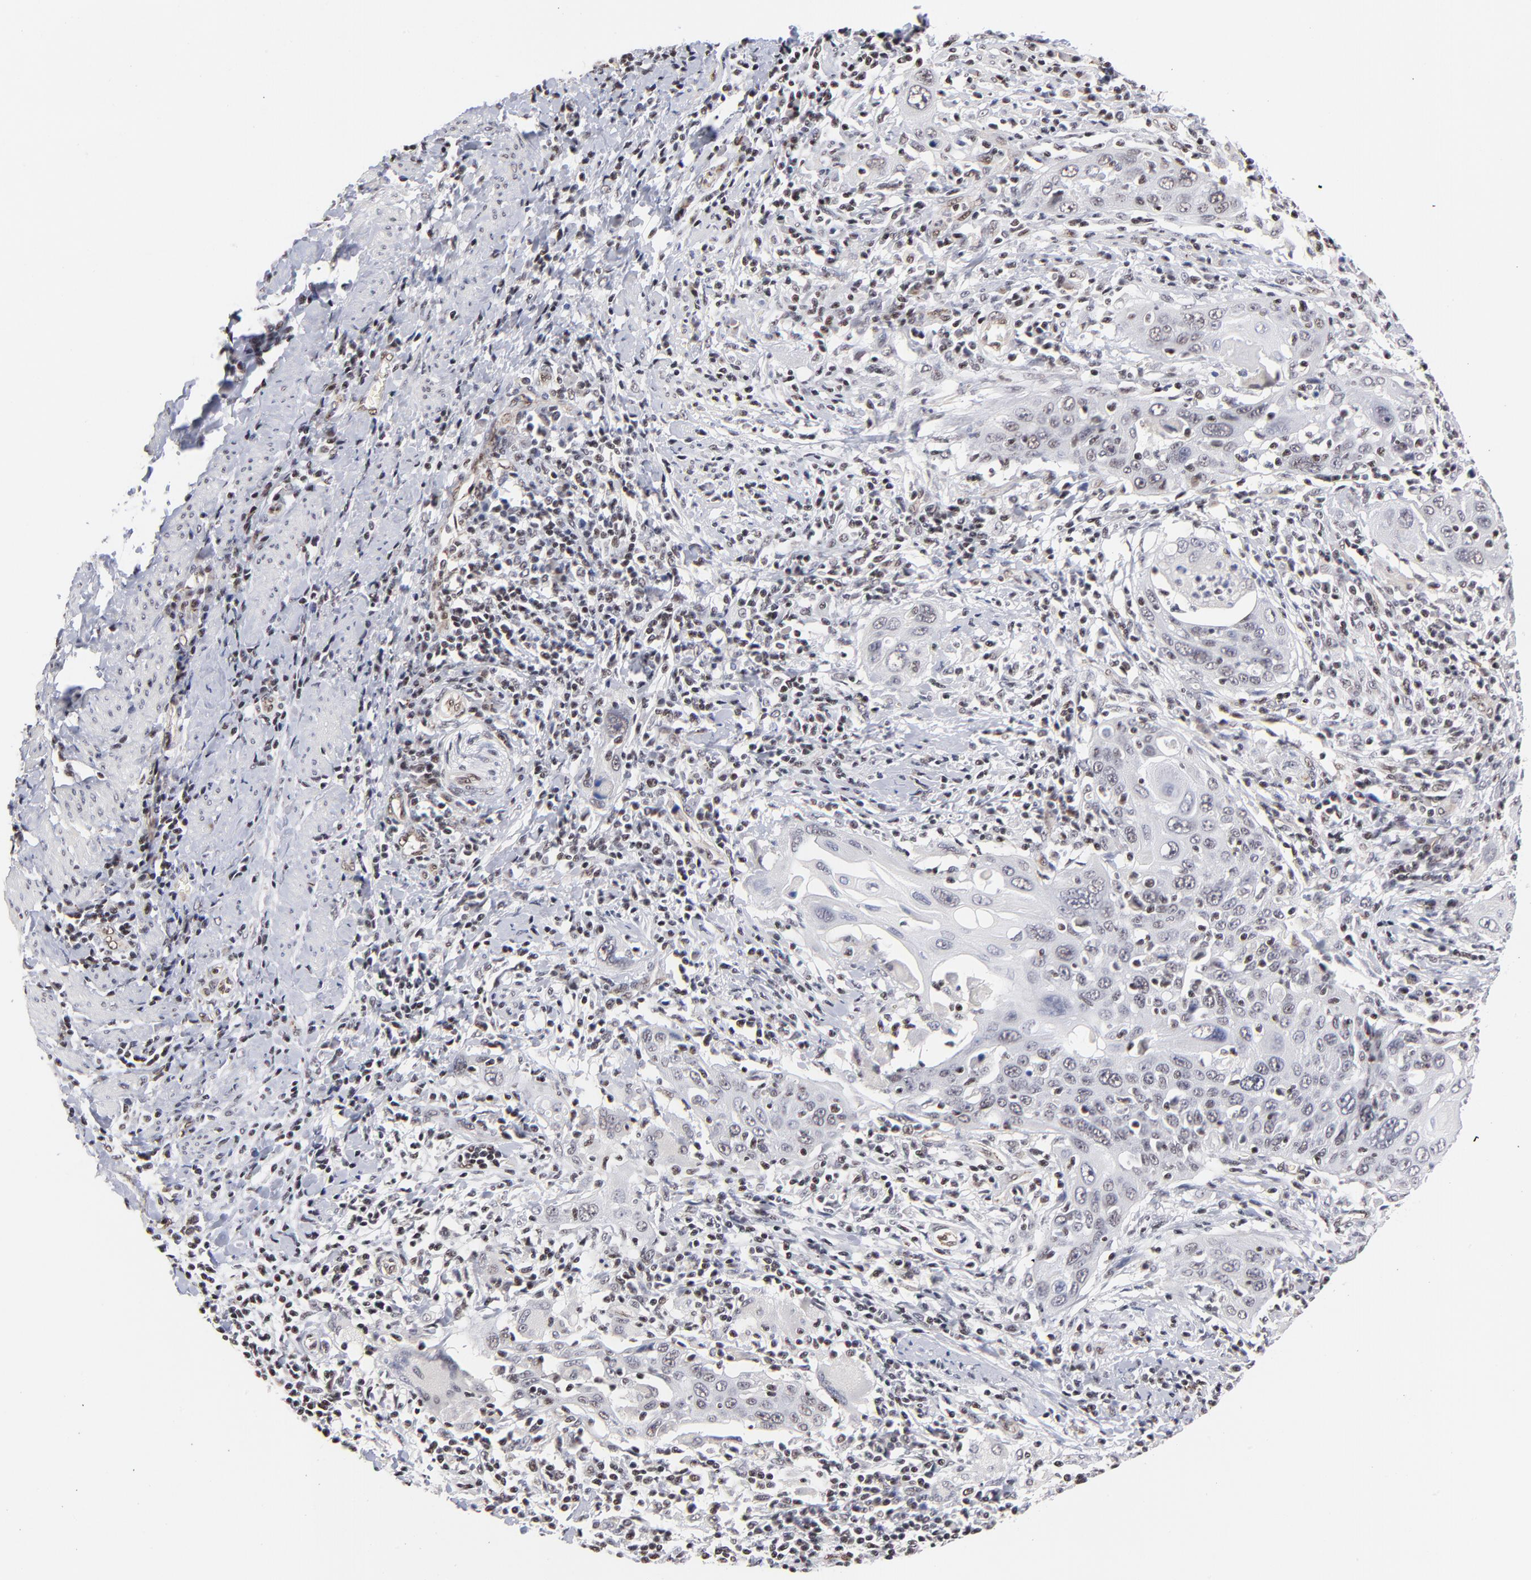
{"staining": {"intensity": "negative", "quantity": "none", "location": "none"}, "tissue": "cervical cancer", "cell_type": "Tumor cells", "image_type": "cancer", "snomed": [{"axis": "morphology", "description": "Squamous cell carcinoma, NOS"}, {"axis": "topography", "description": "Cervix"}], "caption": "Tumor cells show no significant protein staining in cervical squamous cell carcinoma.", "gene": "GABPA", "patient": {"sex": "female", "age": 54}}